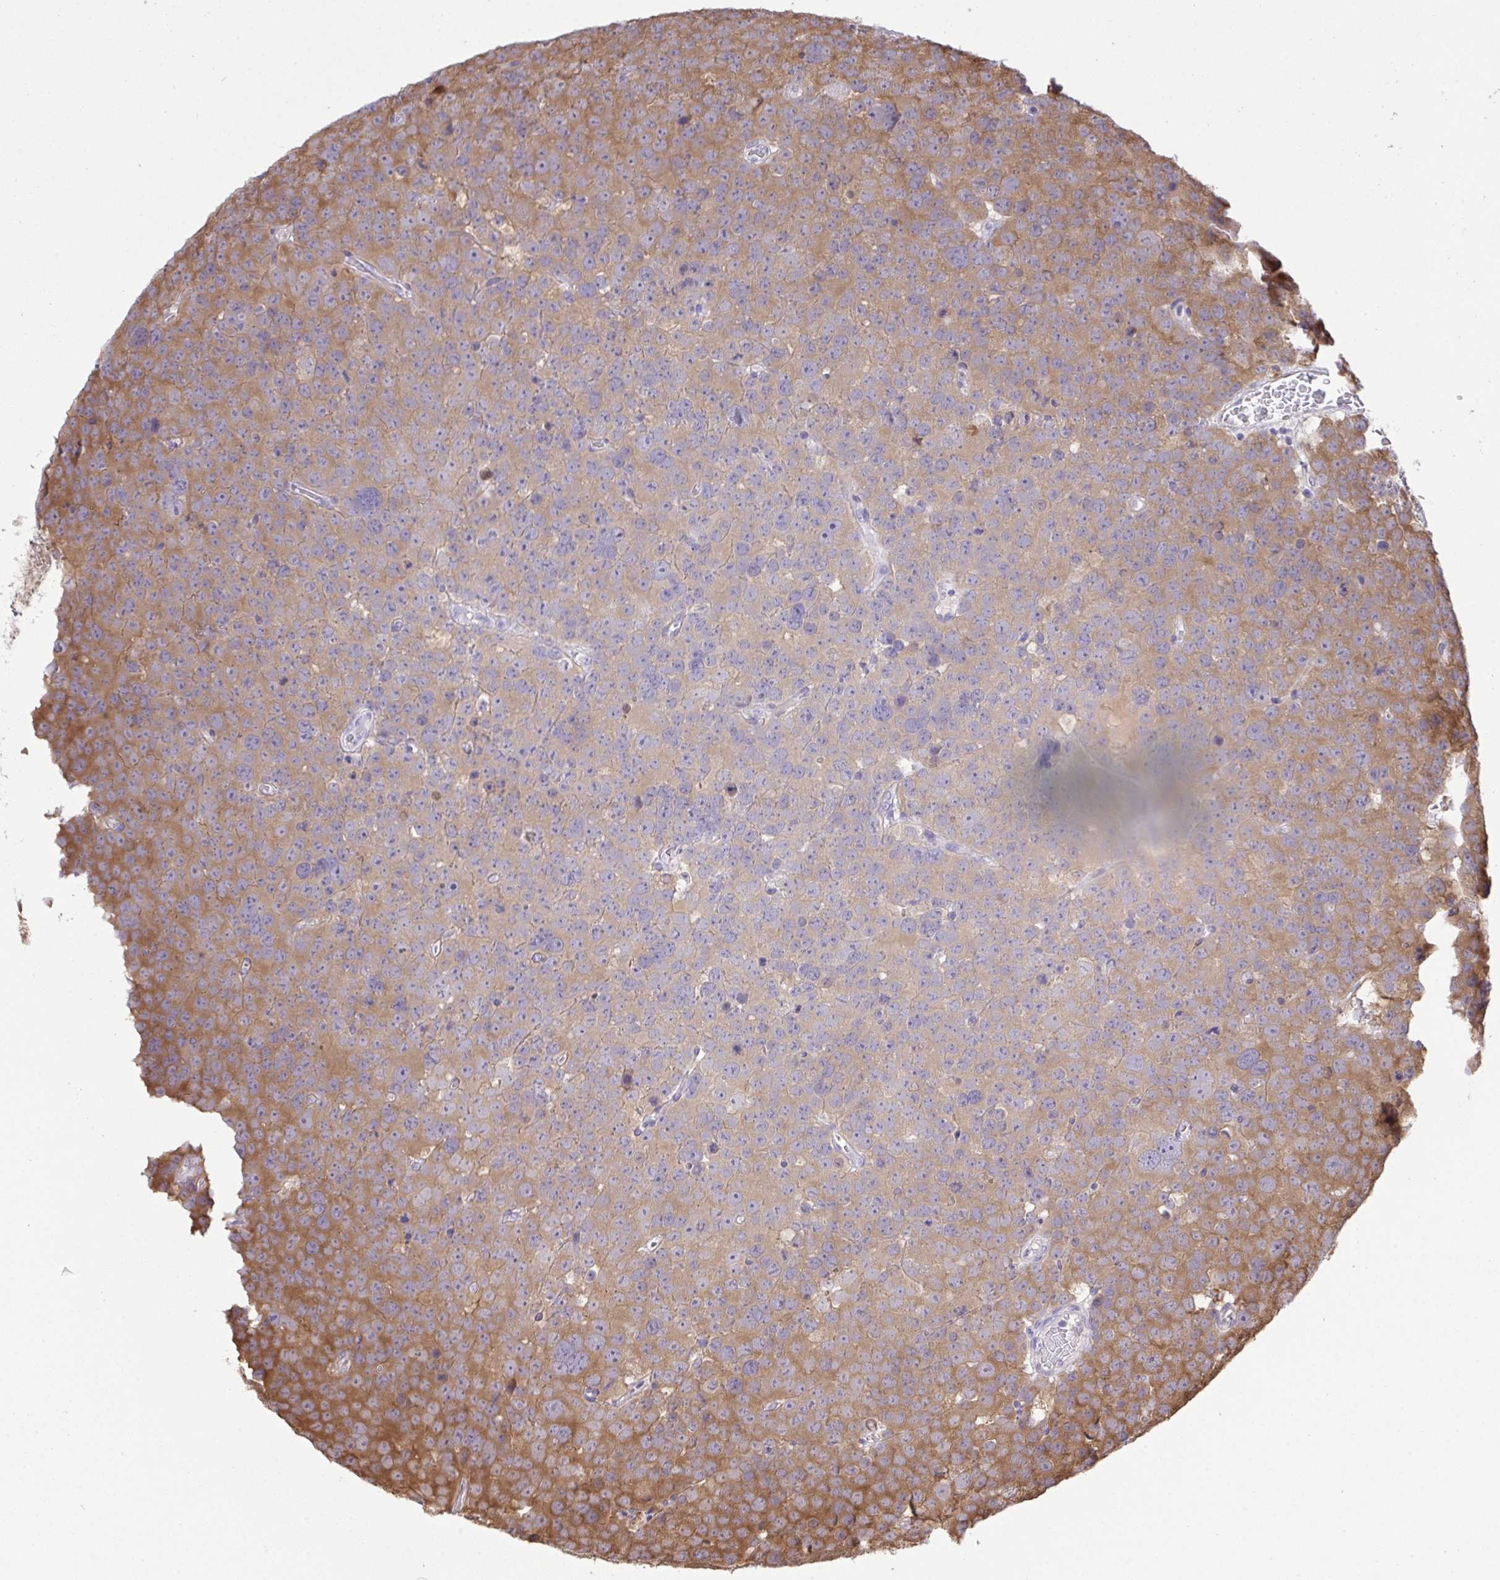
{"staining": {"intensity": "moderate", "quantity": ">75%", "location": "cytoplasmic/membranous"}, "tissue": "testis cancer", "cell_type": "Tumor cells", "image_type": "cancer", "snomed": [{"axis": "morphology", "description": "Seminoma, NOS"}, {"axis": "topography", "description": "Testis"}], "caption": "This is a histology image of IHC staining of testis seminoma, which shows moderate positivity in the cytoplasmic/membranous of tumor cells.", "gene": "C12orf57", "patient": {"sex": "male", "age": 71}}